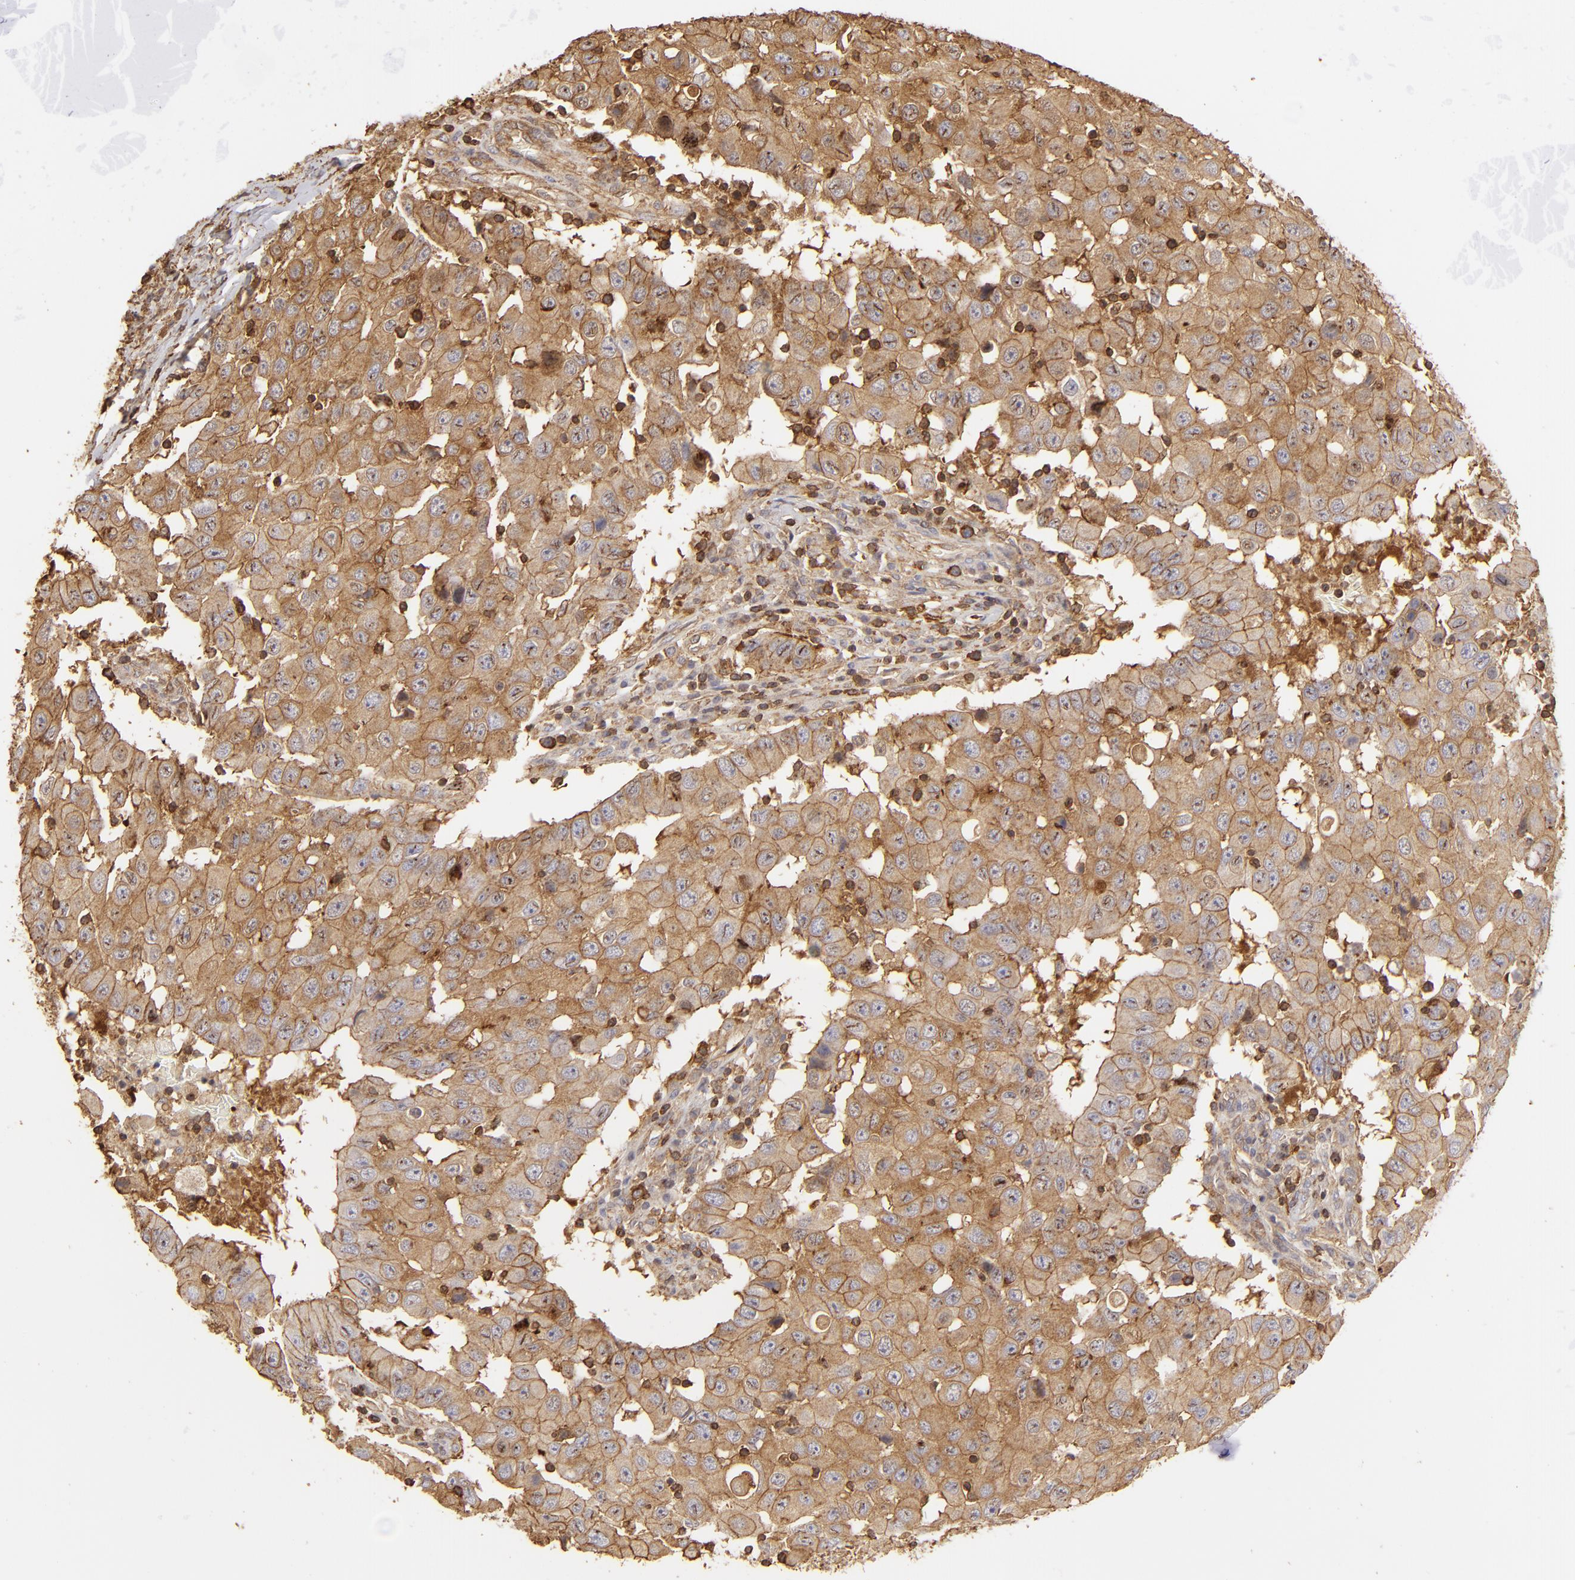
{"staining": {"intensity": "moderate", "quantity": ">75%", "location": "cytoplasmic/membranous"}, "tissue": "breast cancer", "cell_type": "Tumor cells", "image_type": "cancer", "snomed": [{"axis": "morphology", "description": "Duct carcinoma"}, {"axis": "topography", "description": "Breast"}], "caption": "IHC (DAB) staining of human breast cancer (infiltrating ductal carcinoma) reveals moderate cytoplasmic/membranous protein staining in about >75% of tumor cells. (DAB IHC with brightfield microscopy, high magnification).", "gene": "ACTB", "patient": {"sex": "female", "age": 27}}